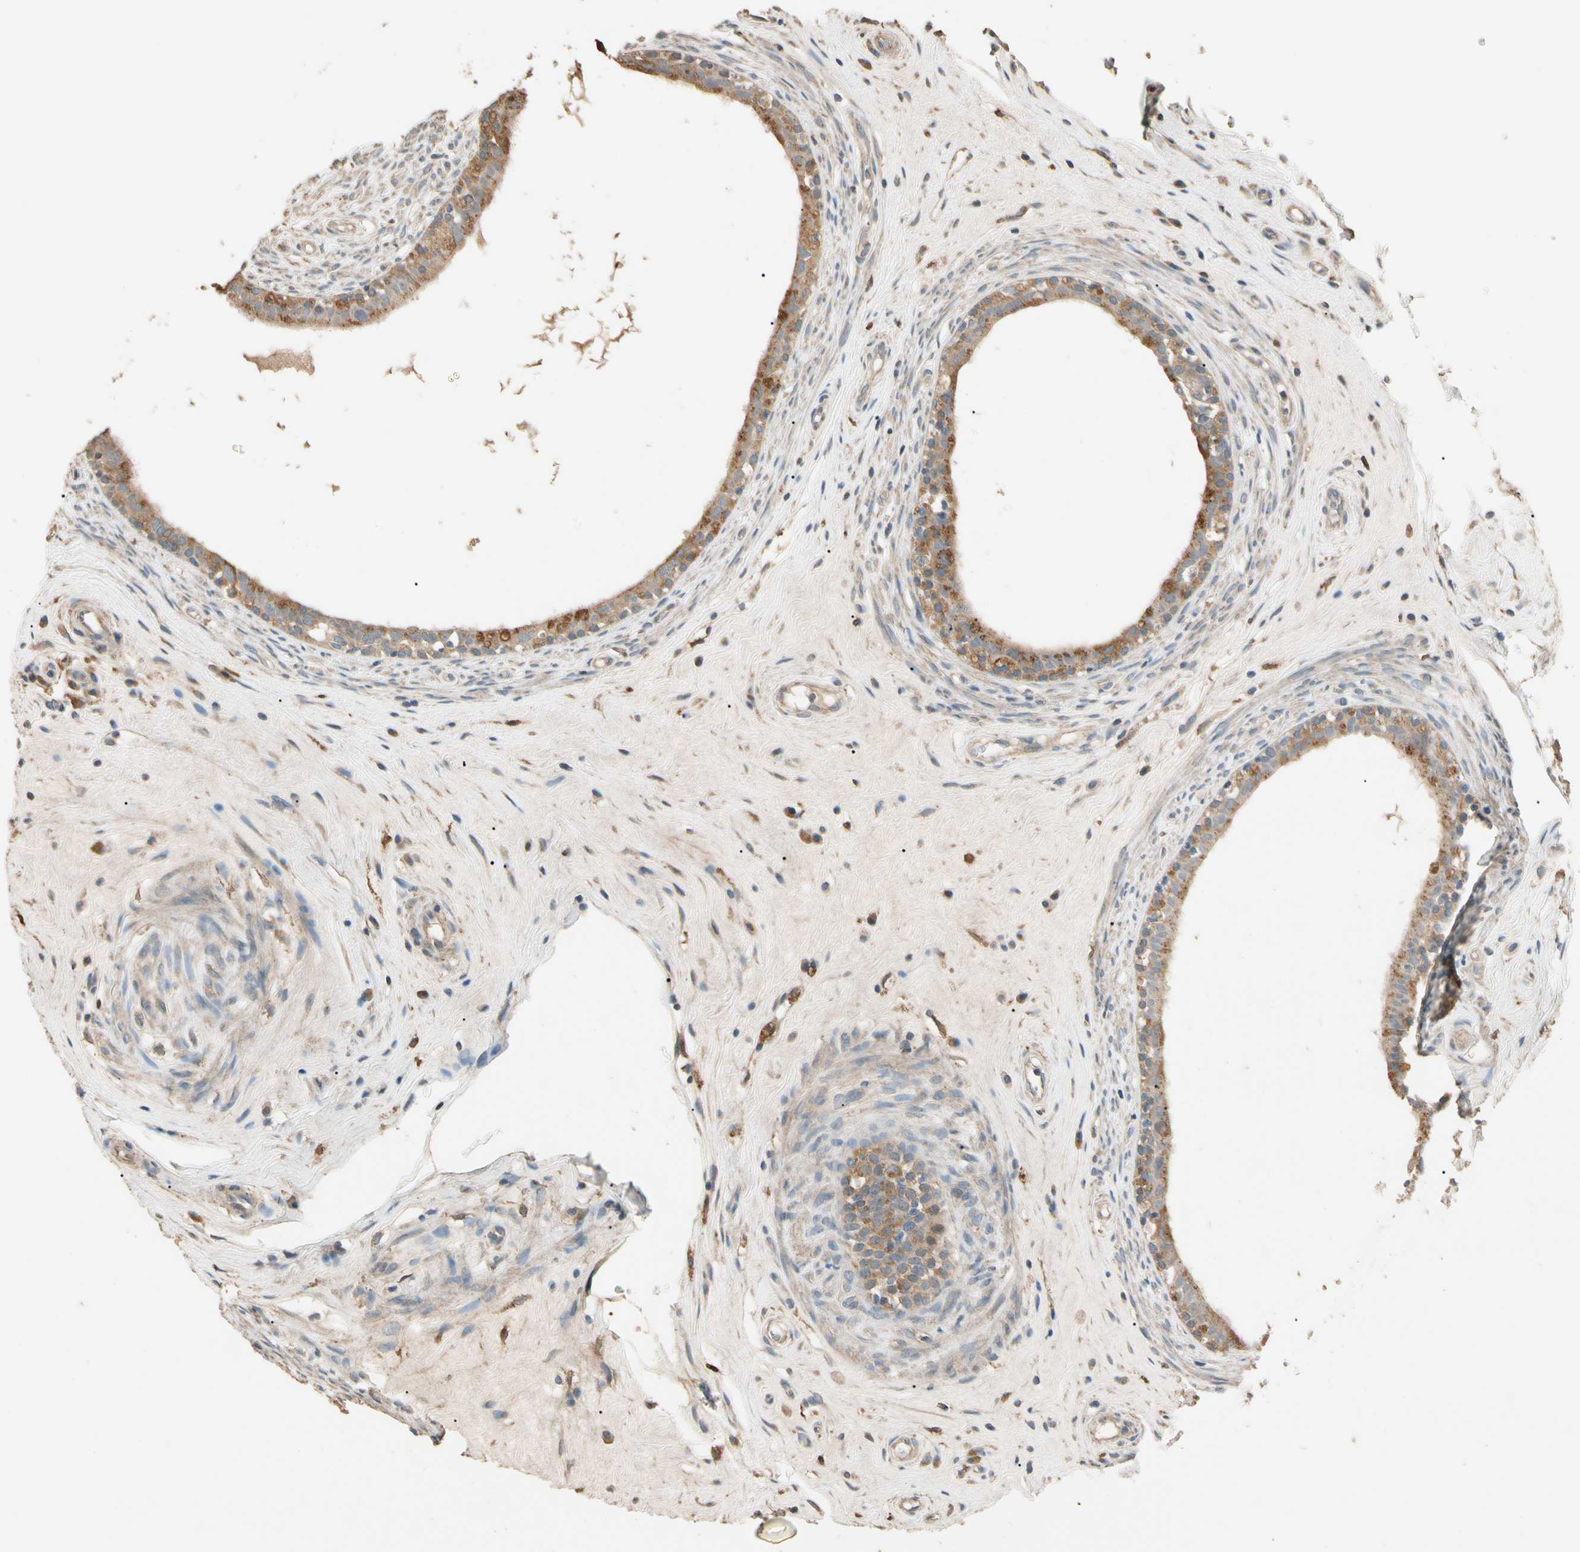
{"staining": {"intensity": "moderate", "quantity": ">75%", "location": "cytoplasmic/membranous"}, "tissue": "epididymis", "cell_type": "Glandular cells", "image_type": "normal", "snomed": [{"axis": "morphology", "description": "Normal tissue, NOS"}, {"axis": "morphology", "description": "Inflammation, NOS"}, {"axis": "topography", "description": "Epididymis"}], "caption": "Immunohistochemical staining of unremarkable epididymis displays >75% levels of moderate cytoplasmic/membranous protein expression in about >75% of glandular cells. The staining was performed using DAB to visualize the protein expression in brown, while the nuclei were stained in blue with hematoxylin (Magnification: 20x).", "gene": "CDH6", "patient": {"sex": "male", "age": 84}}